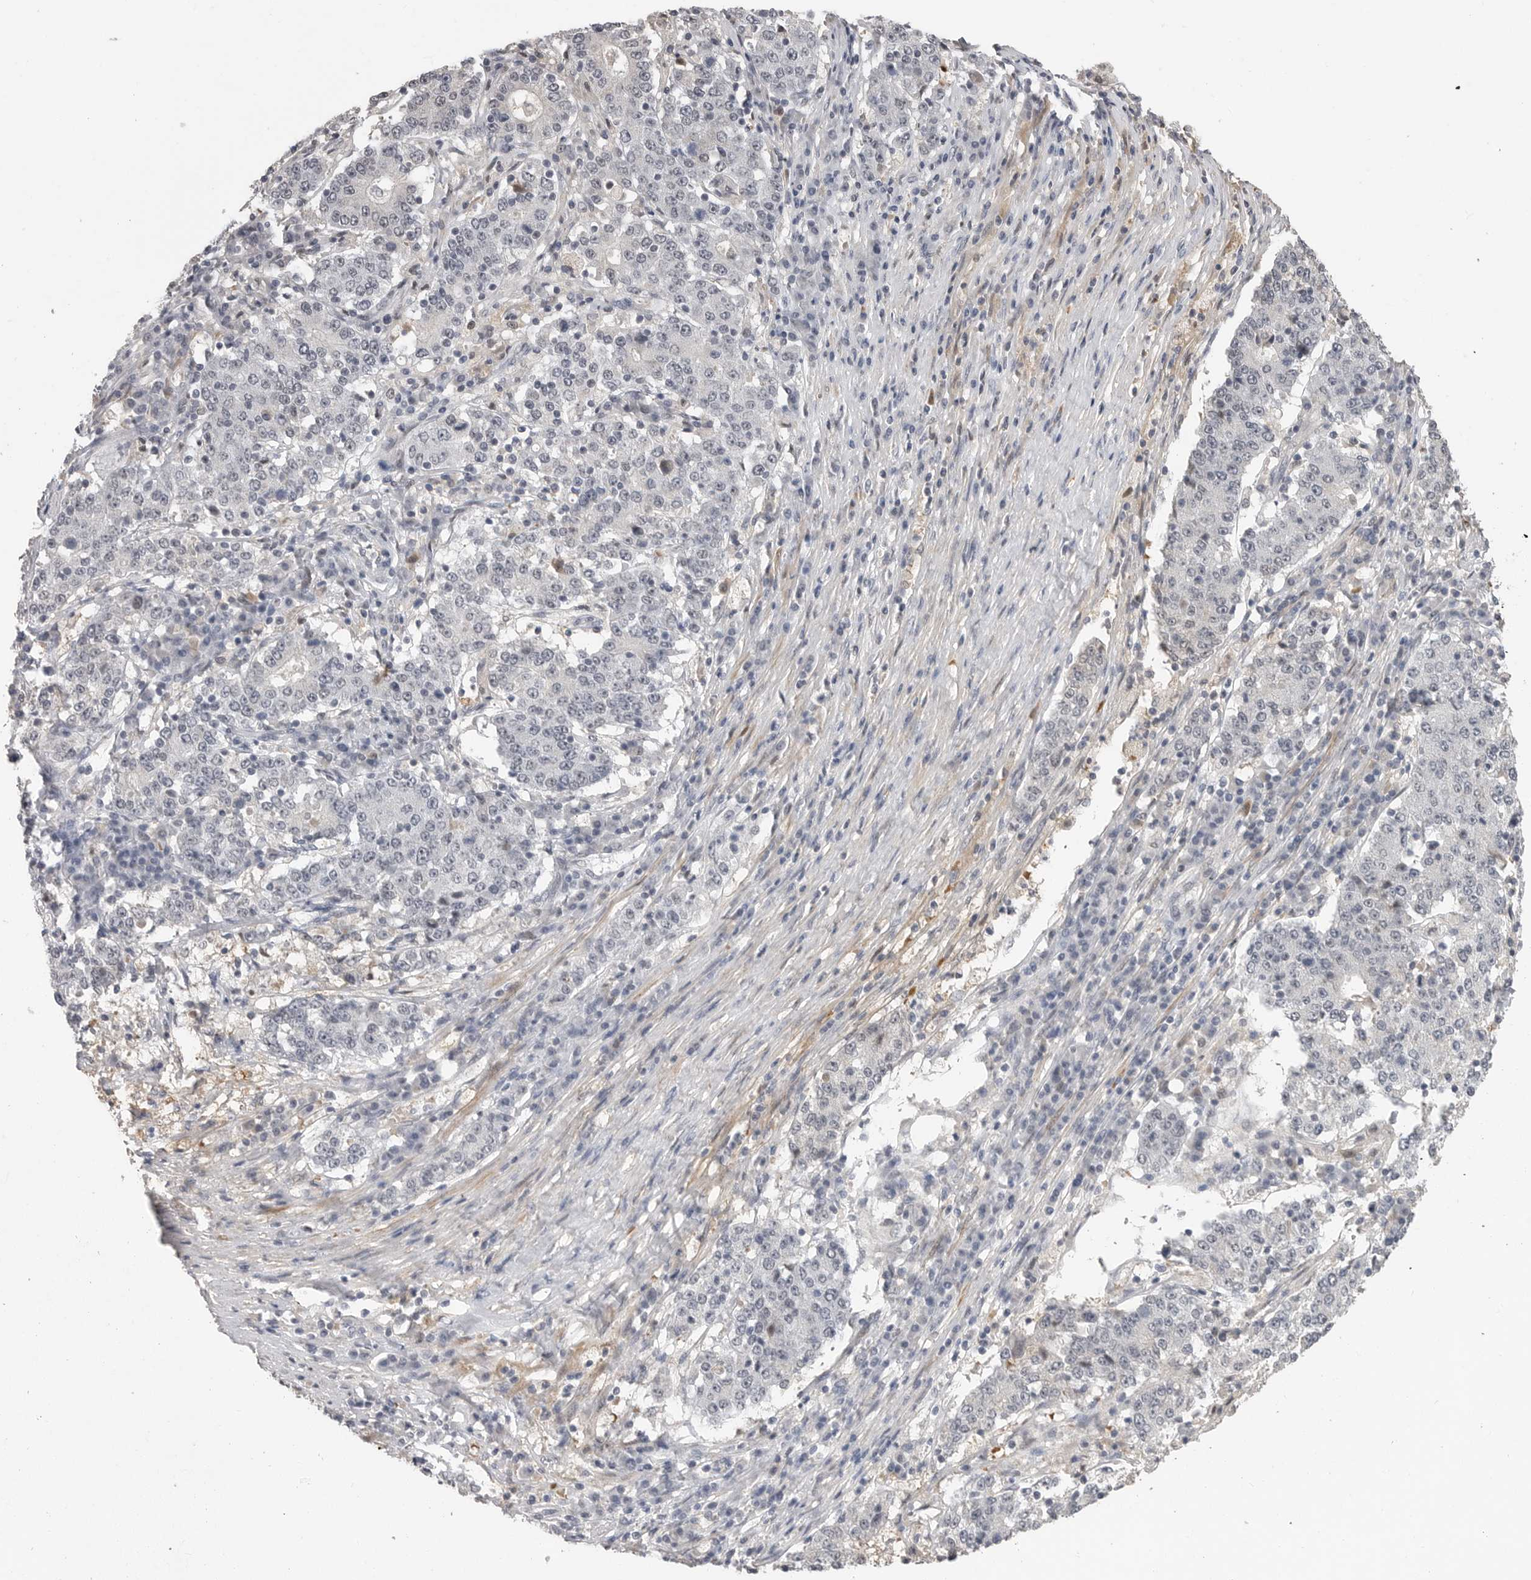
{"staining": {"intensity": "negative", "quantity": "none", "location": "none"}, "tissue": "stomach cancer", "cell_type": "Tumor cells", "image_type": "cancer", "snomed": [{"axis": "morphology", "description": "Adenocarcinoma, NOS"}, {"axis": "topography", "description": "Stomach"}], "caption": "This is a histopathology image of immunohistochemistry (IHC) staining of stomach cancer, which shows no expression in tumor cells.", "gene": "PLEKHF1", "patient": {"sex": "male", "age": 59}}